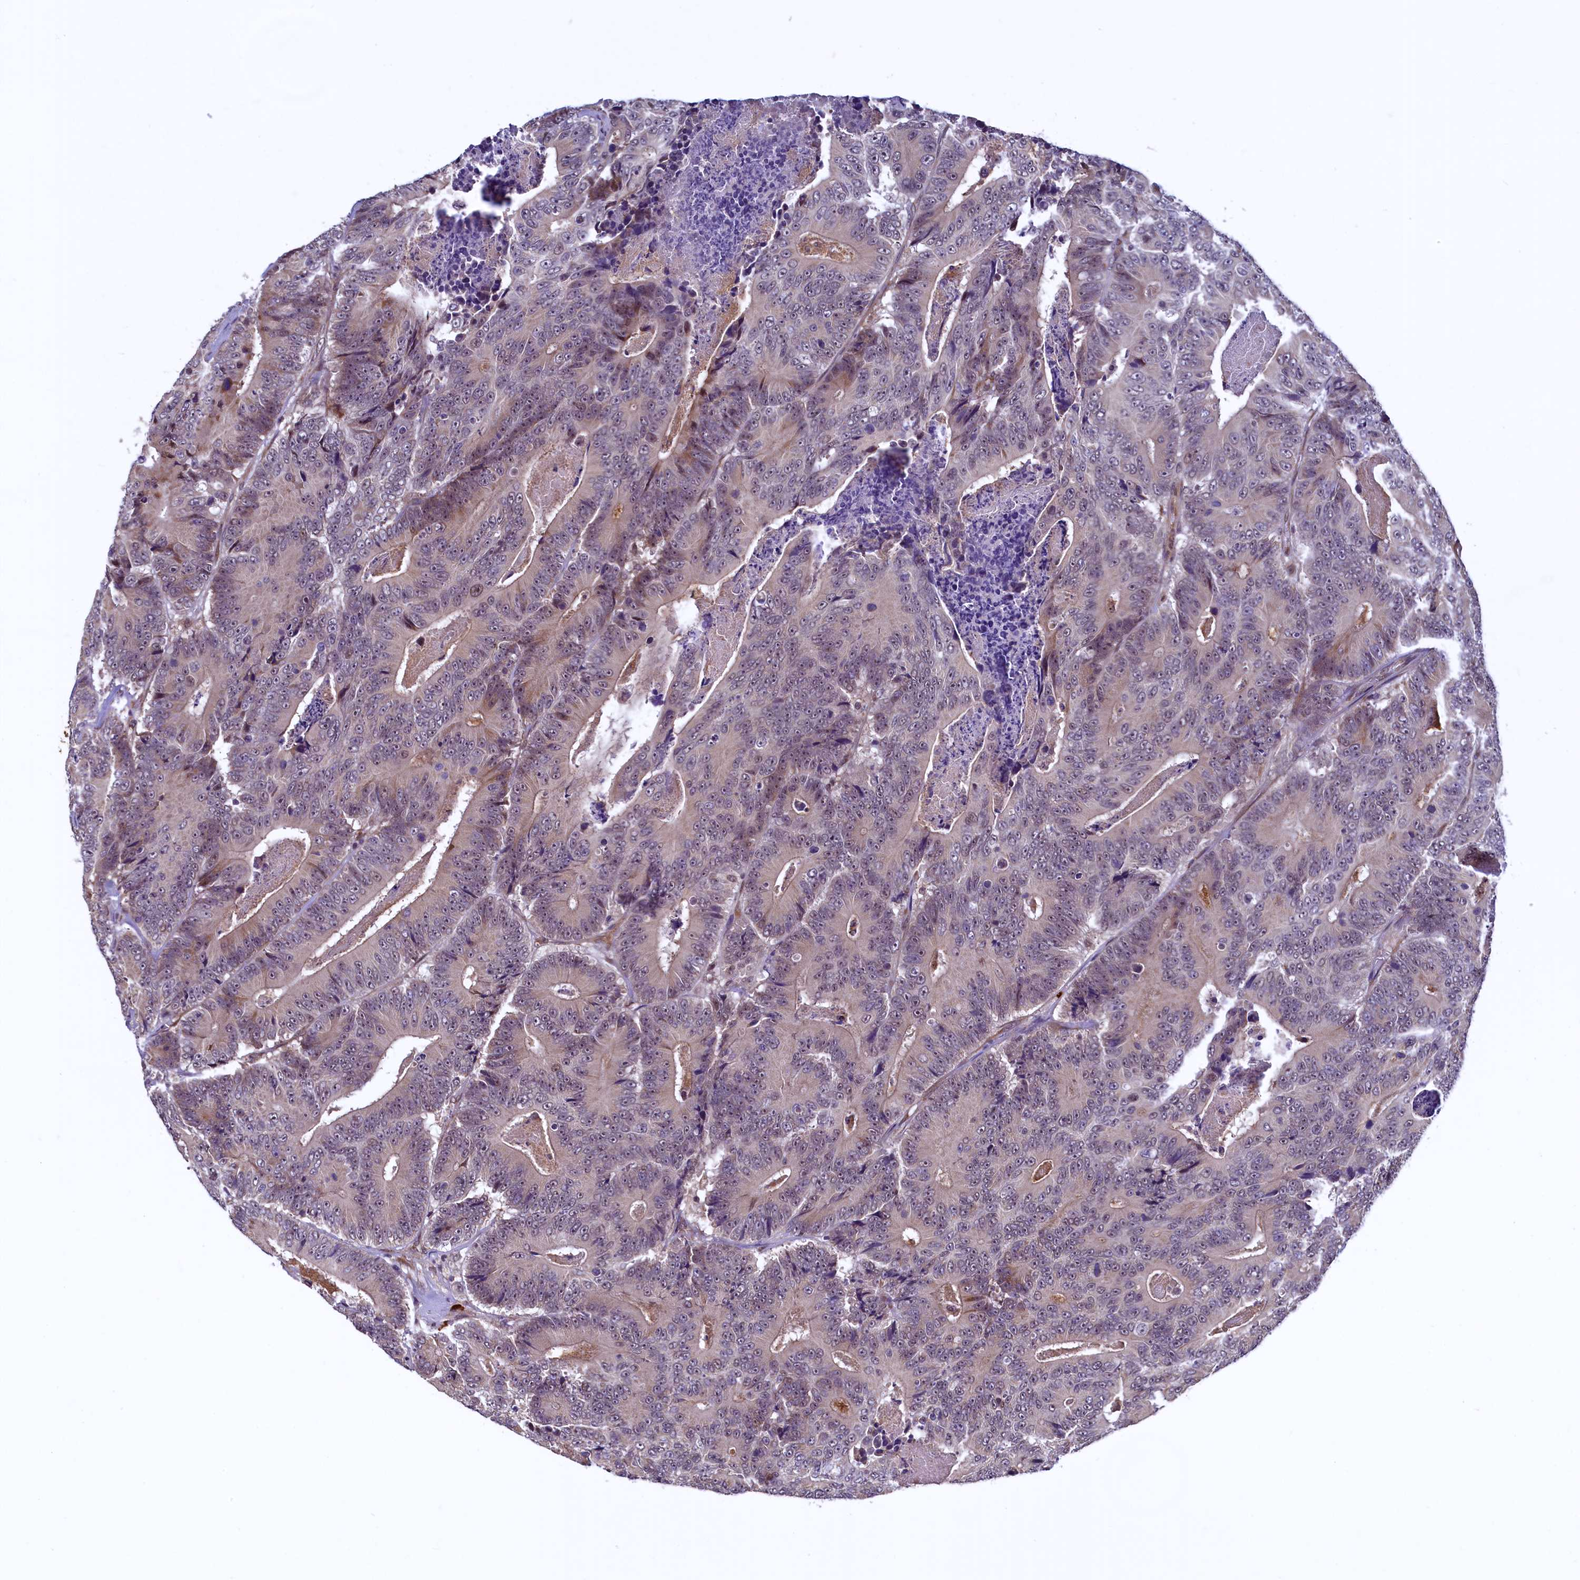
{"staining": {"intensity": "weak", "quantity": "<25%", "location": "cytoplasmic/membranous"}, "tissue": "colorectal cancer", "cell_type": "Tumor cells", "image_type": "cancer", "snomed": [{"axis": "morphology", "description": "Adenocarcinoma, NOS"}, {"axis": "topography", "description": "Colon"}], "caption": "Immunohistochemical staining of human colorectal cancer reveals no significant staining in tumor cells.", "gene": "RBFA", "patient": {"sex": "male", "age": 83}}